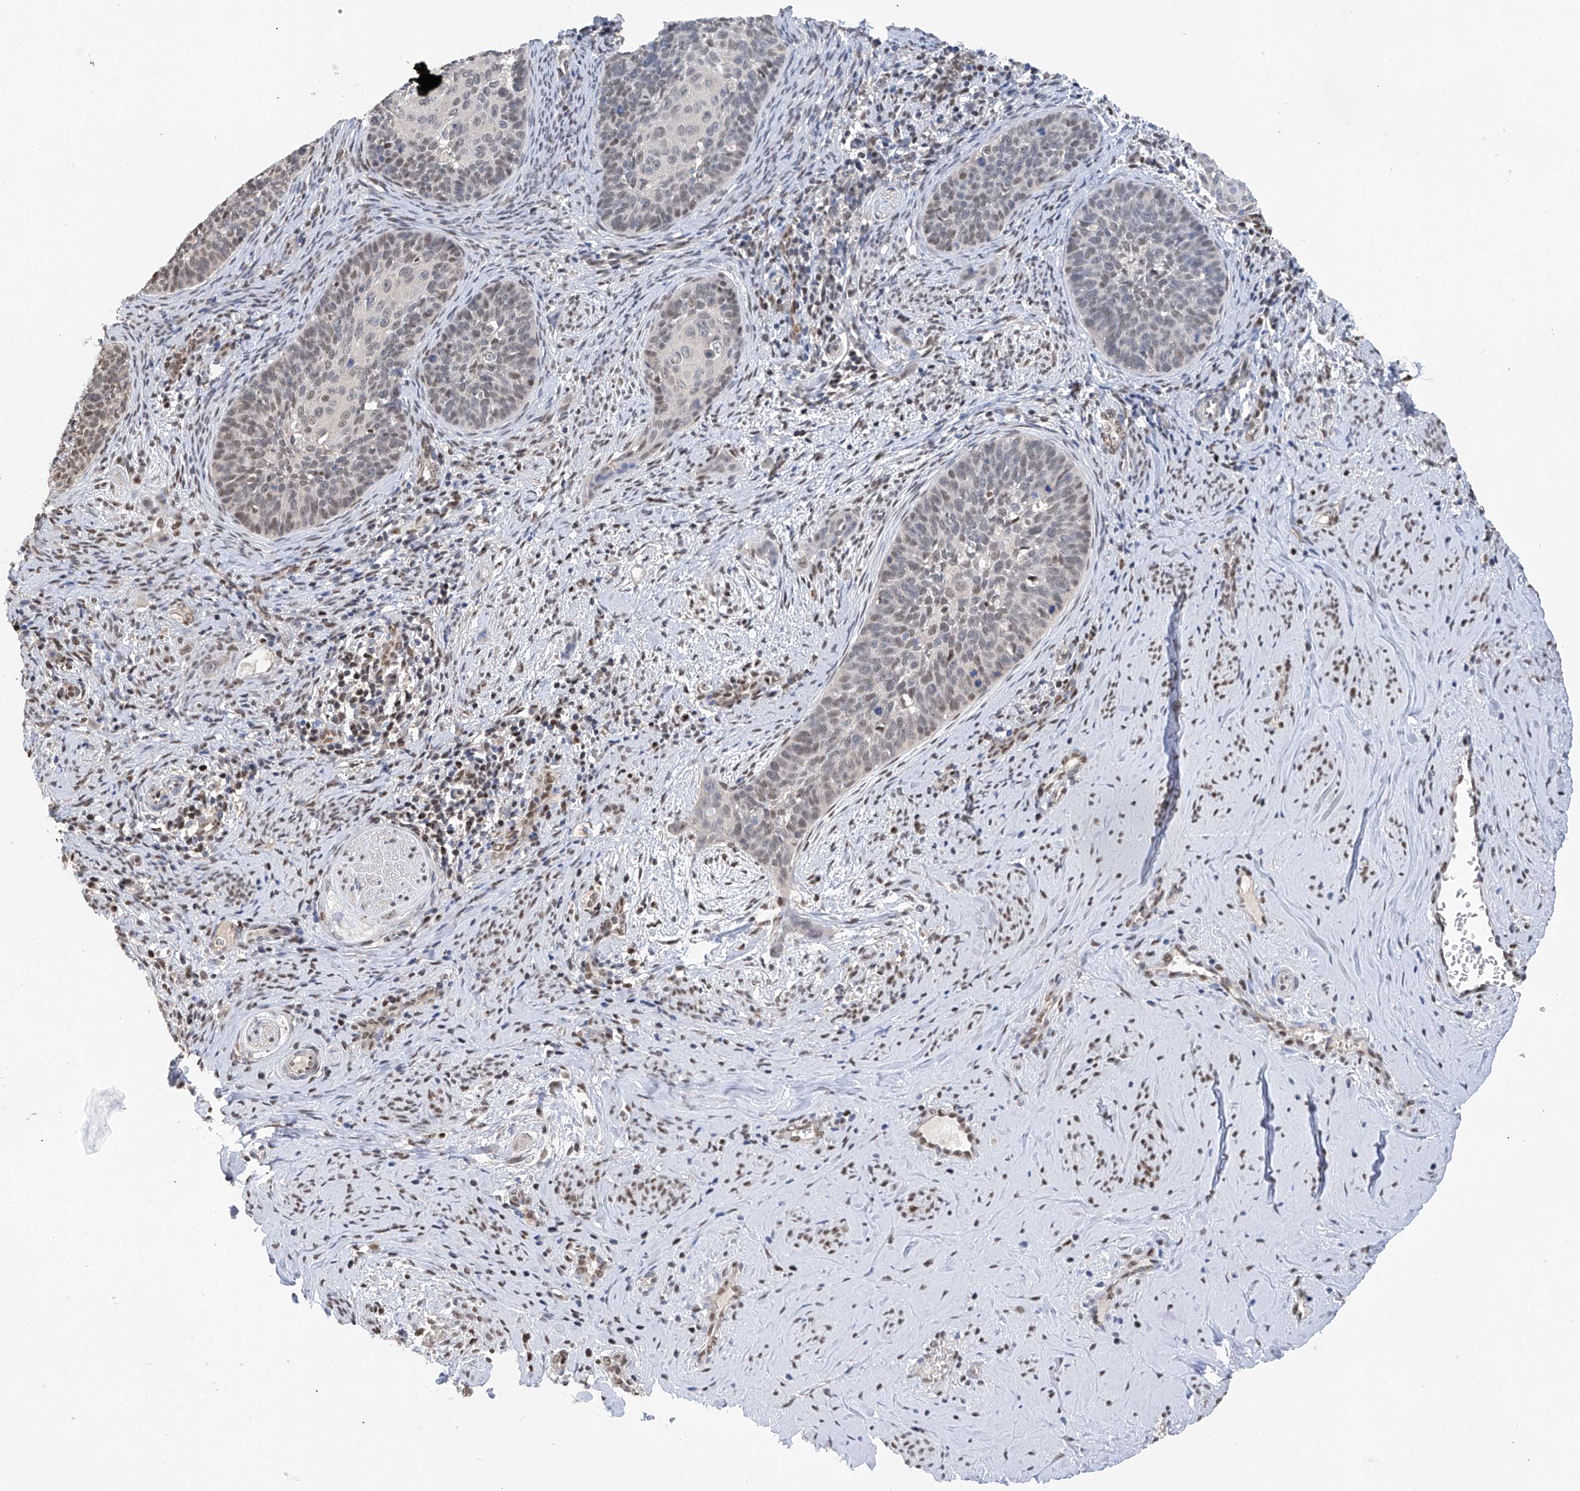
{"staining": {"intensity": "weak", "quantity": "<25%", "location": "nuclear"}, "tissue": "cervical cancer", "cell_type": "Tumor cells", "image_type": "cancer", "snomed": [{"axis": "morphology", "description": "Squamous cell carcinoma, NOS"}, {"axis": "topography", "description": "Cervix"}], "caption": "High power microscopy histopathology image of an immunohistochemistry micrograph of squamous cell carcinoma (cervical), revealing no significant expression in tumor cells. (Stains: DAB (3,3'-diaminobenzidine) immunohistochemistry with hematoxylin counter stain, Microscopy: brightfield microscopy at high magnification).", "gene": "PMM1", "patient": {"sex": "female", "age": 33}}